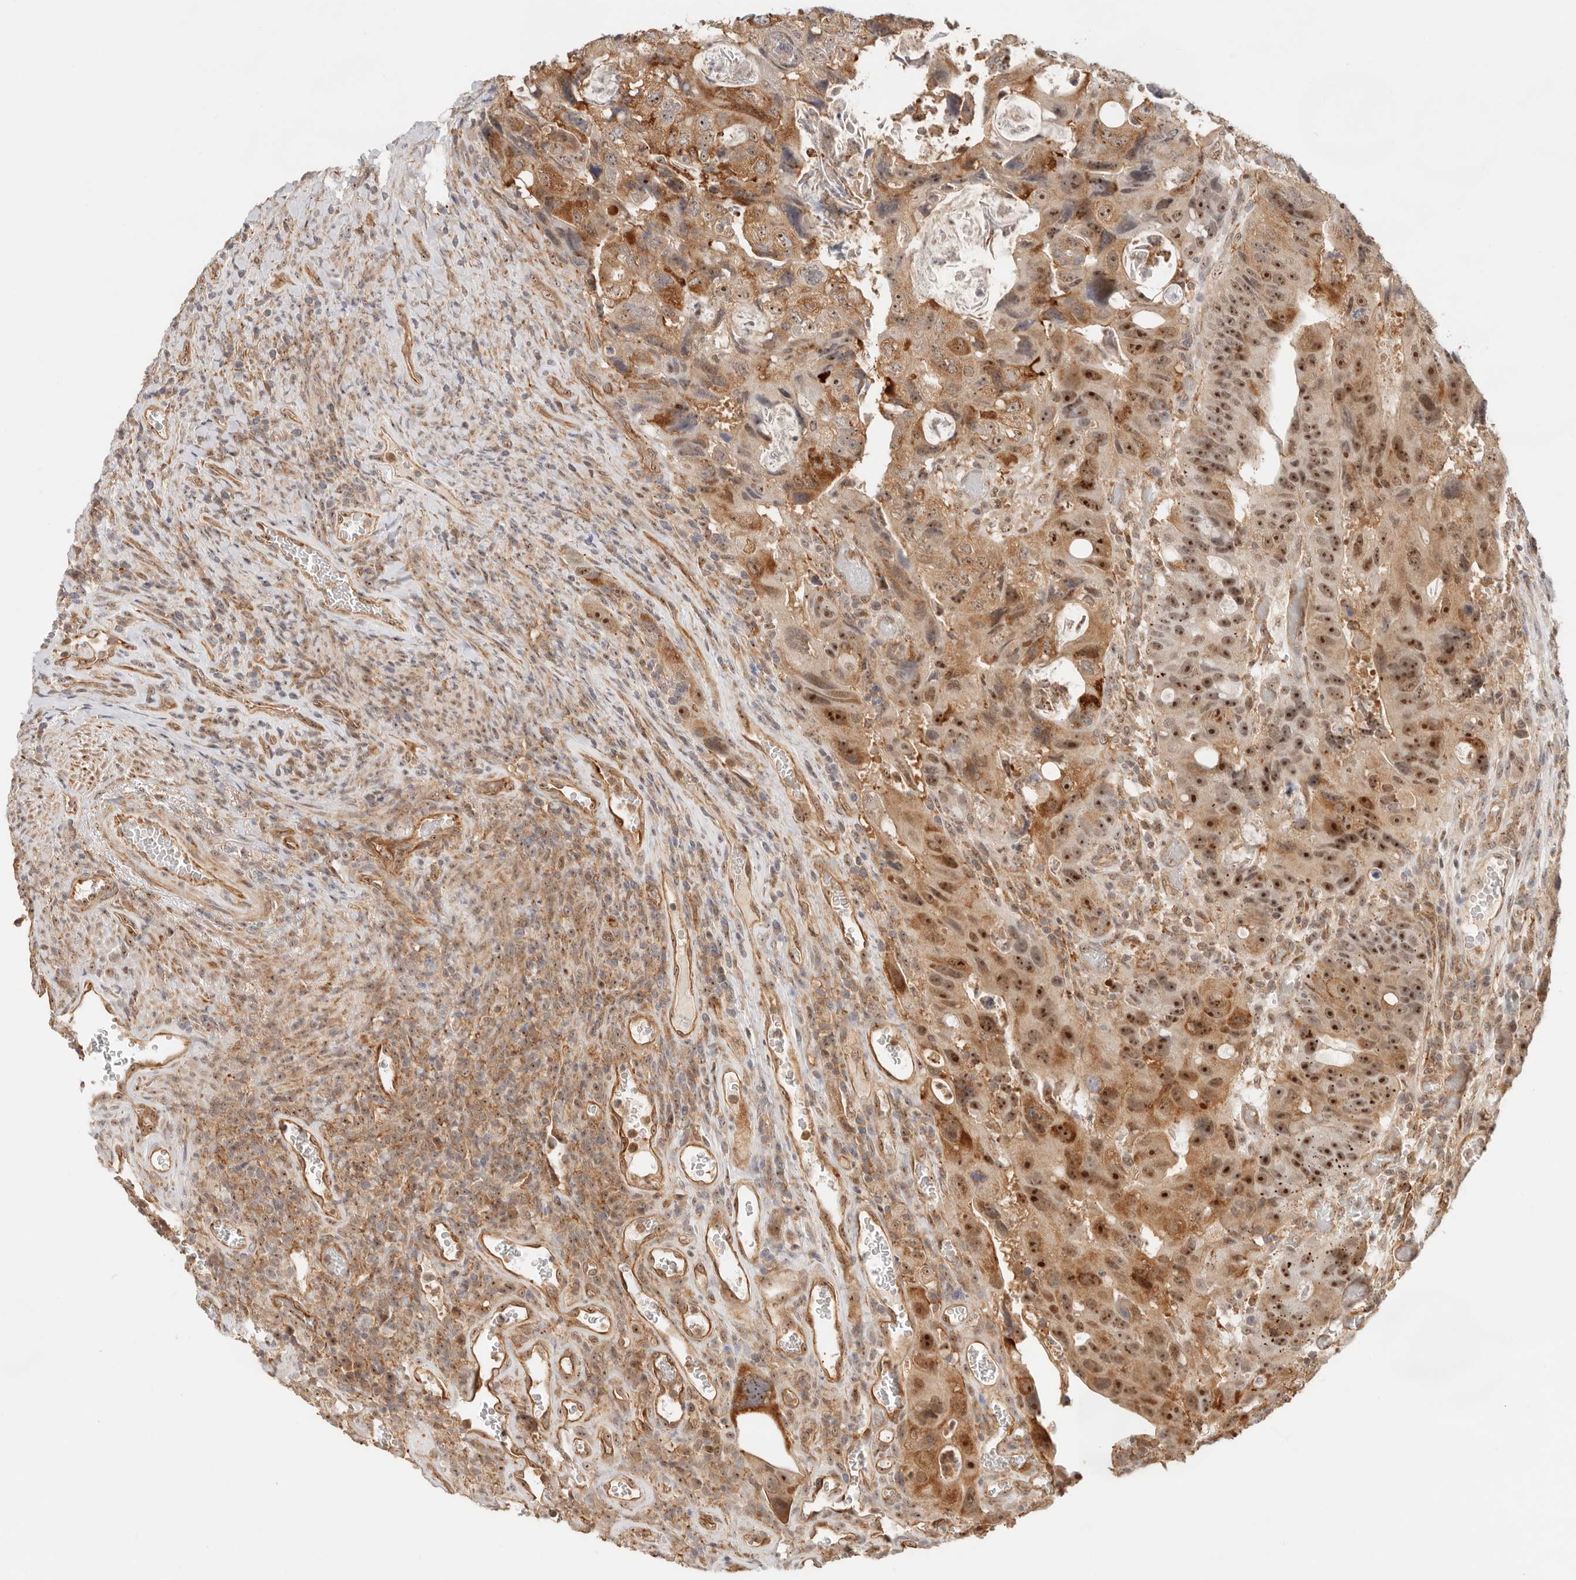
{"staining": {"intensity": "strong", "quantity": ">75%", "location": "cytoplasmic/membranous,nuclear"}, "tissue": "colorectal cancer", "cell_type": "Tumor cells", "image_type": "cancer", "snomed": [{"axis": "morphology", "description": "Adenocarcinoma, NOS"}, {"axis": "topography", "description": "Rectum"}], "caption": "This micrograph displays immunohistochemistry staining of human colorectal cancer (adenocarcinoma), with high strong cytoplasmic/membranous and nuclear positivity in about >75% of tumor cells.", "gene": "HEXD", "patient": {"sex": "male", "age": 59}}